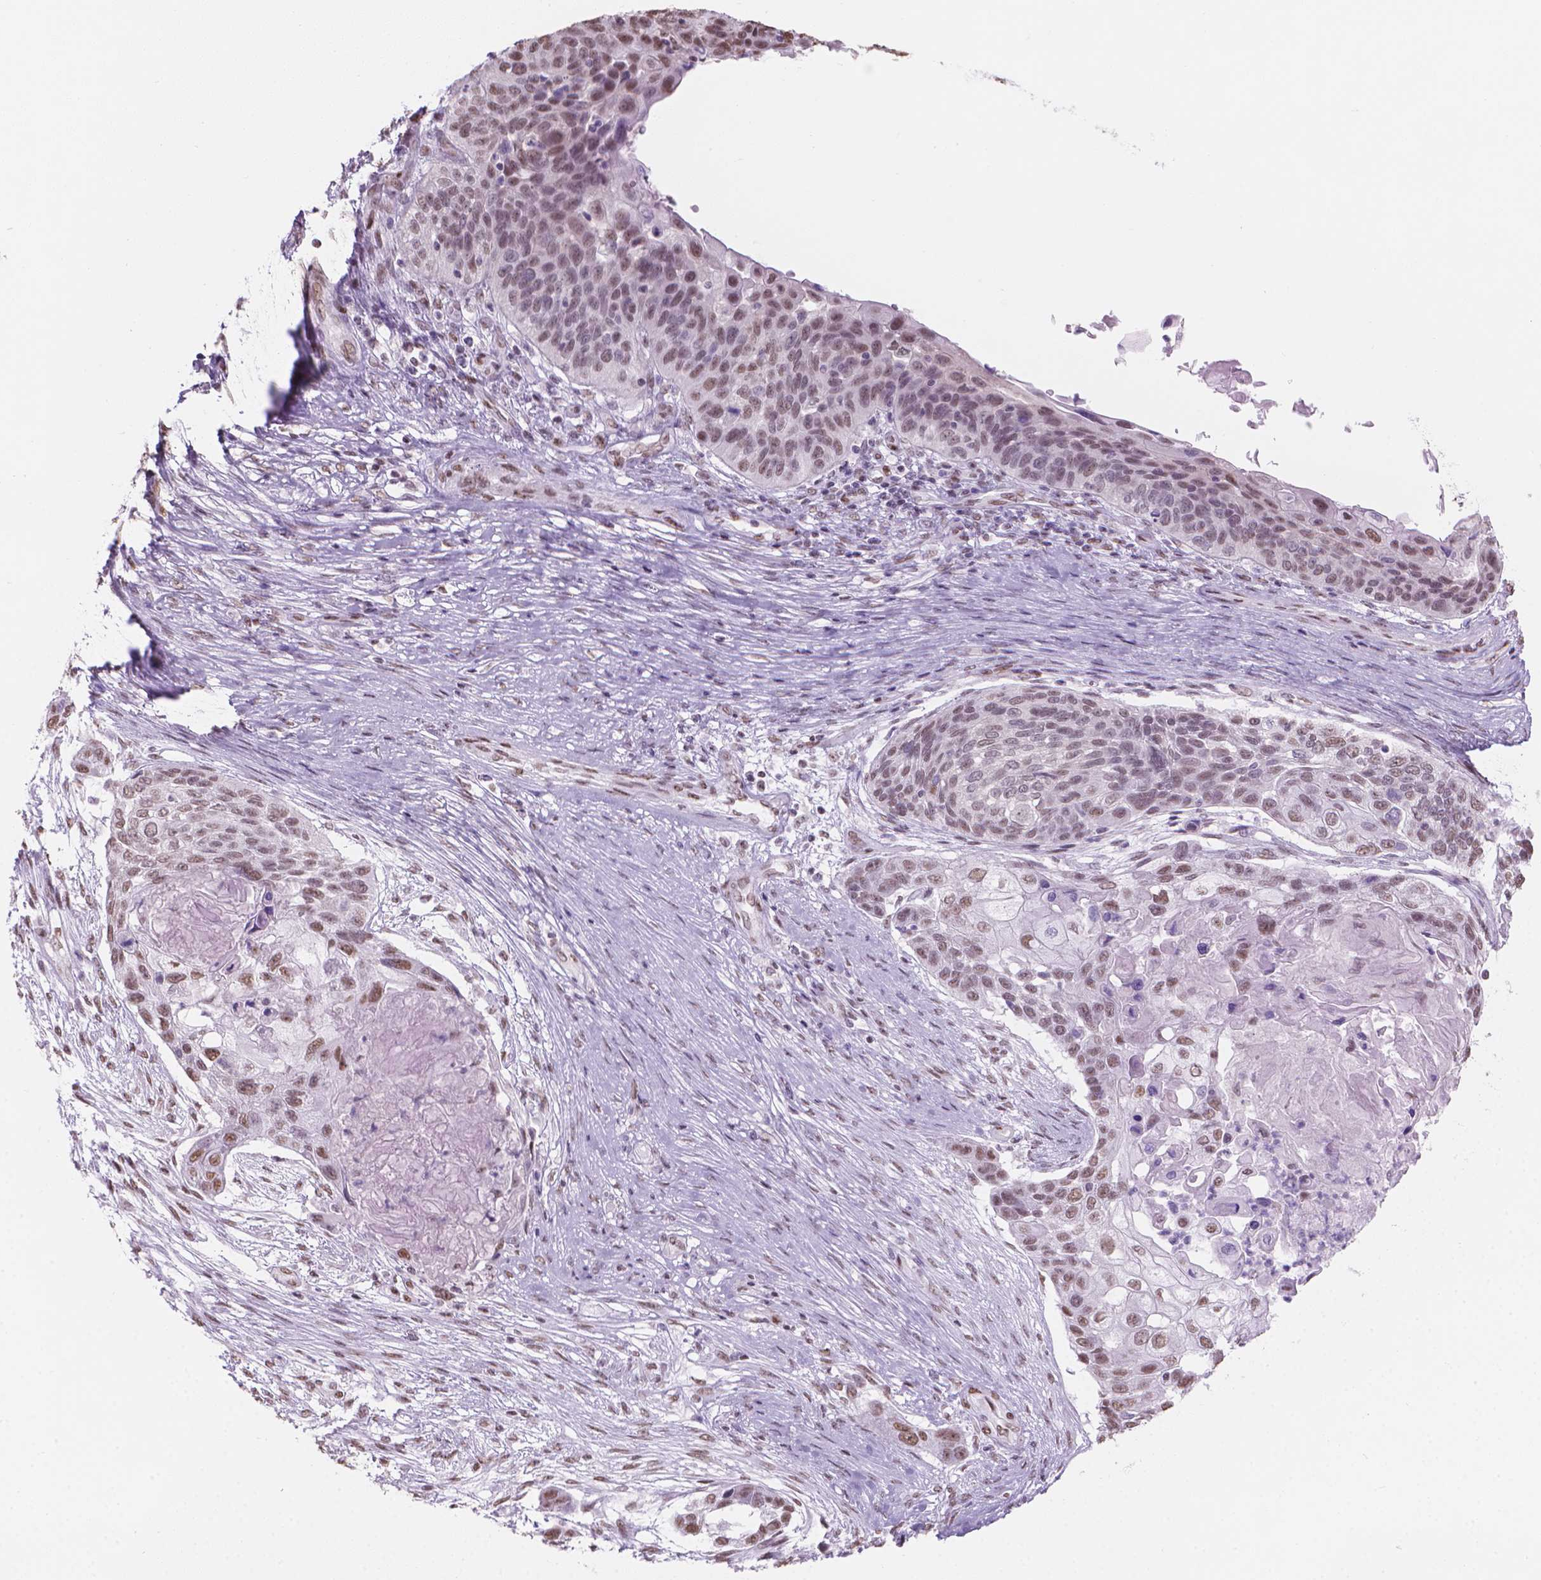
{"staining": {"intensity": "weak", "quantity": "25%-75%", "location": "nuclear"}, "tissue": "lung cancer", "cell_type": "Tumor cells", "image_type": "cancer", "snomed": [{"axis": "morphology", "description": "Squamous cell carcinoma, NOS"}, {"axis": "topography", "description": "Lung"}], "caption": "DAB (3,3'-diaminobenzidine) immunohistochemical staining of human lung cancer exhibits weak nuclear protein expression in about 25%-75% of tumor cells. (IHC, brightfield microscopy, high magnification).", "gene": "PIAS2", "patient": {"sex": "male", "age": 69}}